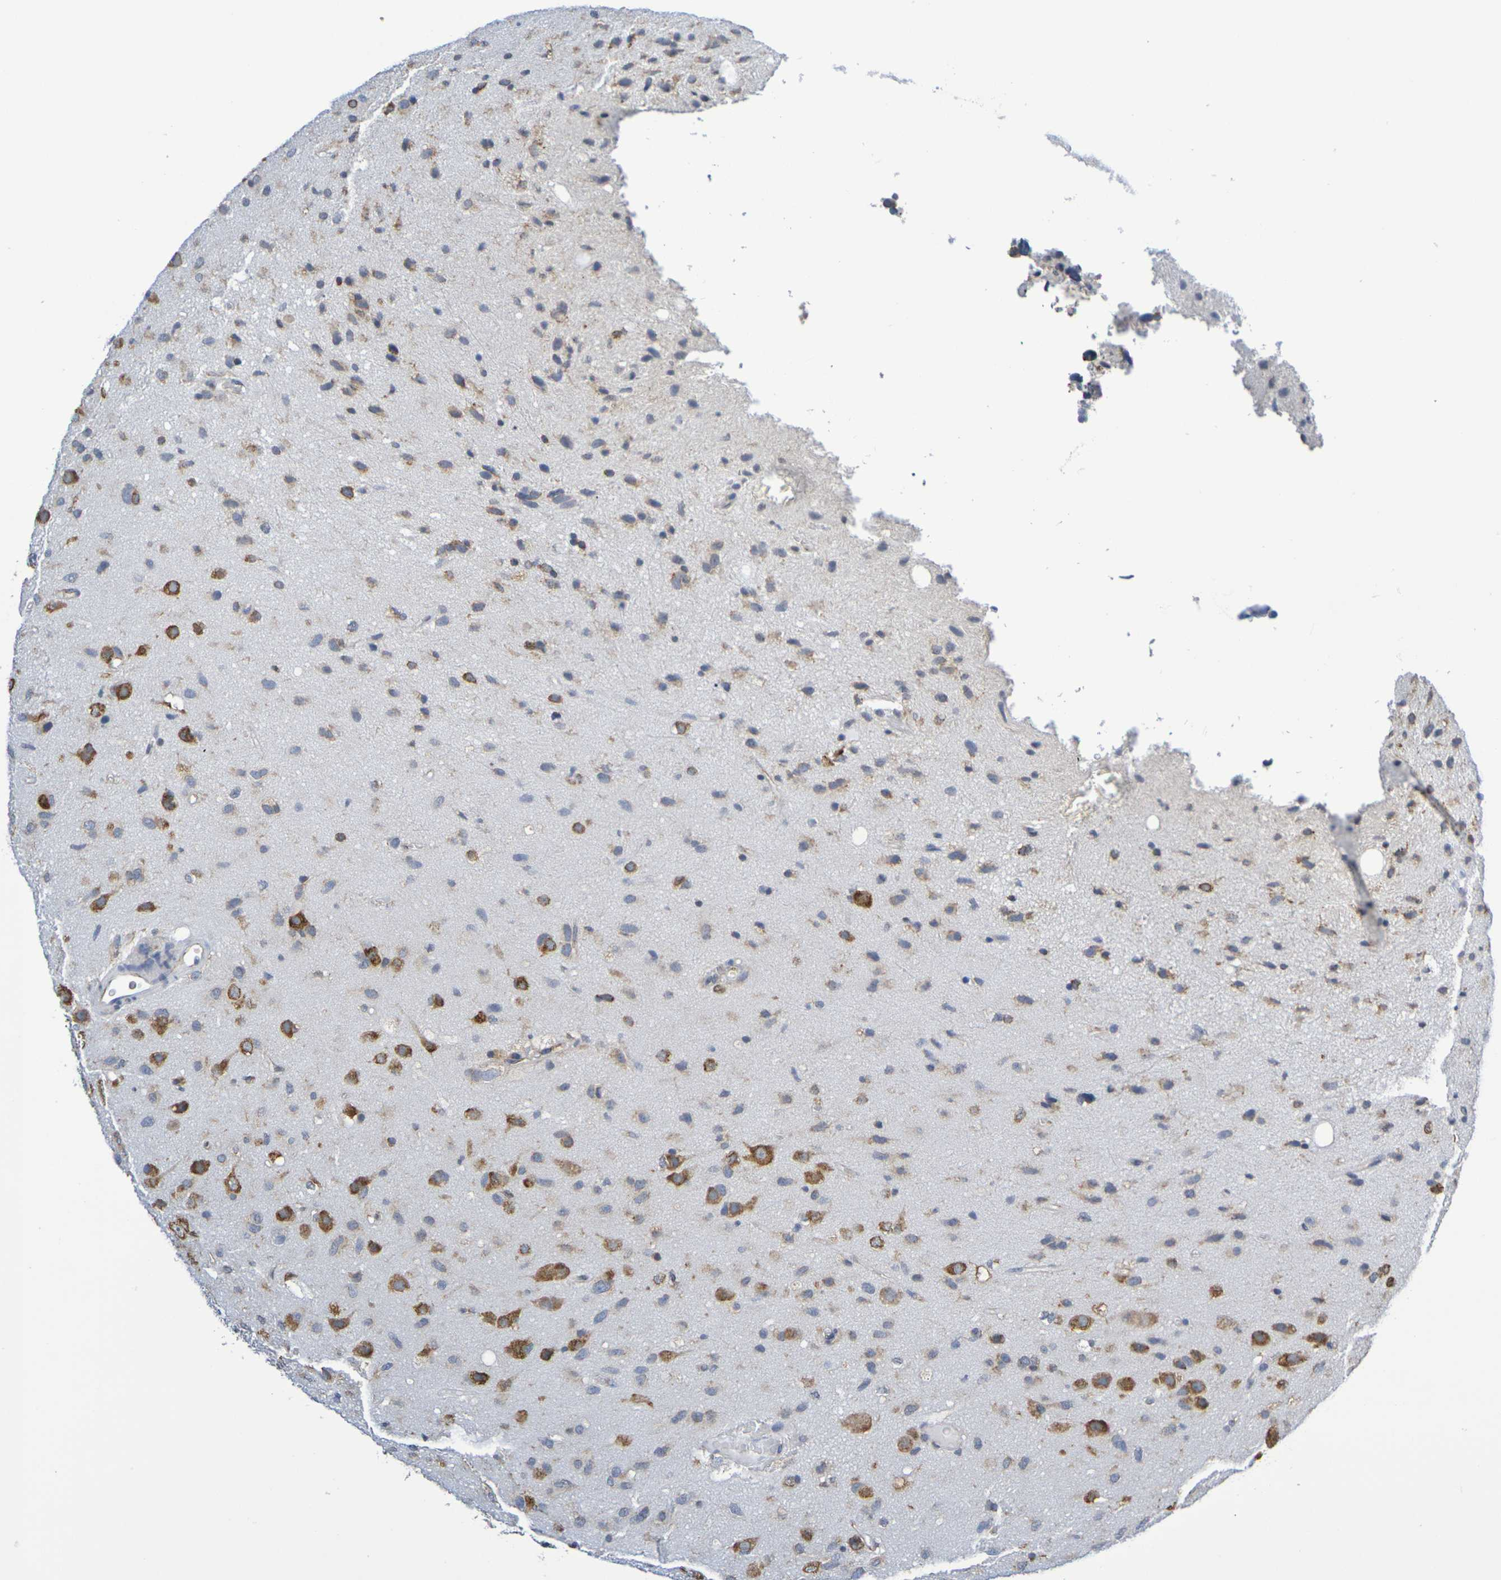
{"staining": {"intensity": "weak", "quantity": ">75%", "location": "cytoplasmic/membranous"}, "tissue": "glioma", "cell_type": "Tumor cells", "image_type": "cancer", "snomed": [{"axis": "morphology", "description": "Glioma, malignant, Low grade"}, {"axis": "topography", "description": "Brain"}], "caption": "Weak cytoplasmic/membranous protein staining is appreciated in about >75% of tumor cells in low-grade glioma (malignant). Nuclei are stained in blue.", "gene": "CHRNB1", "patient": {"sex": "male", "age": 77}}